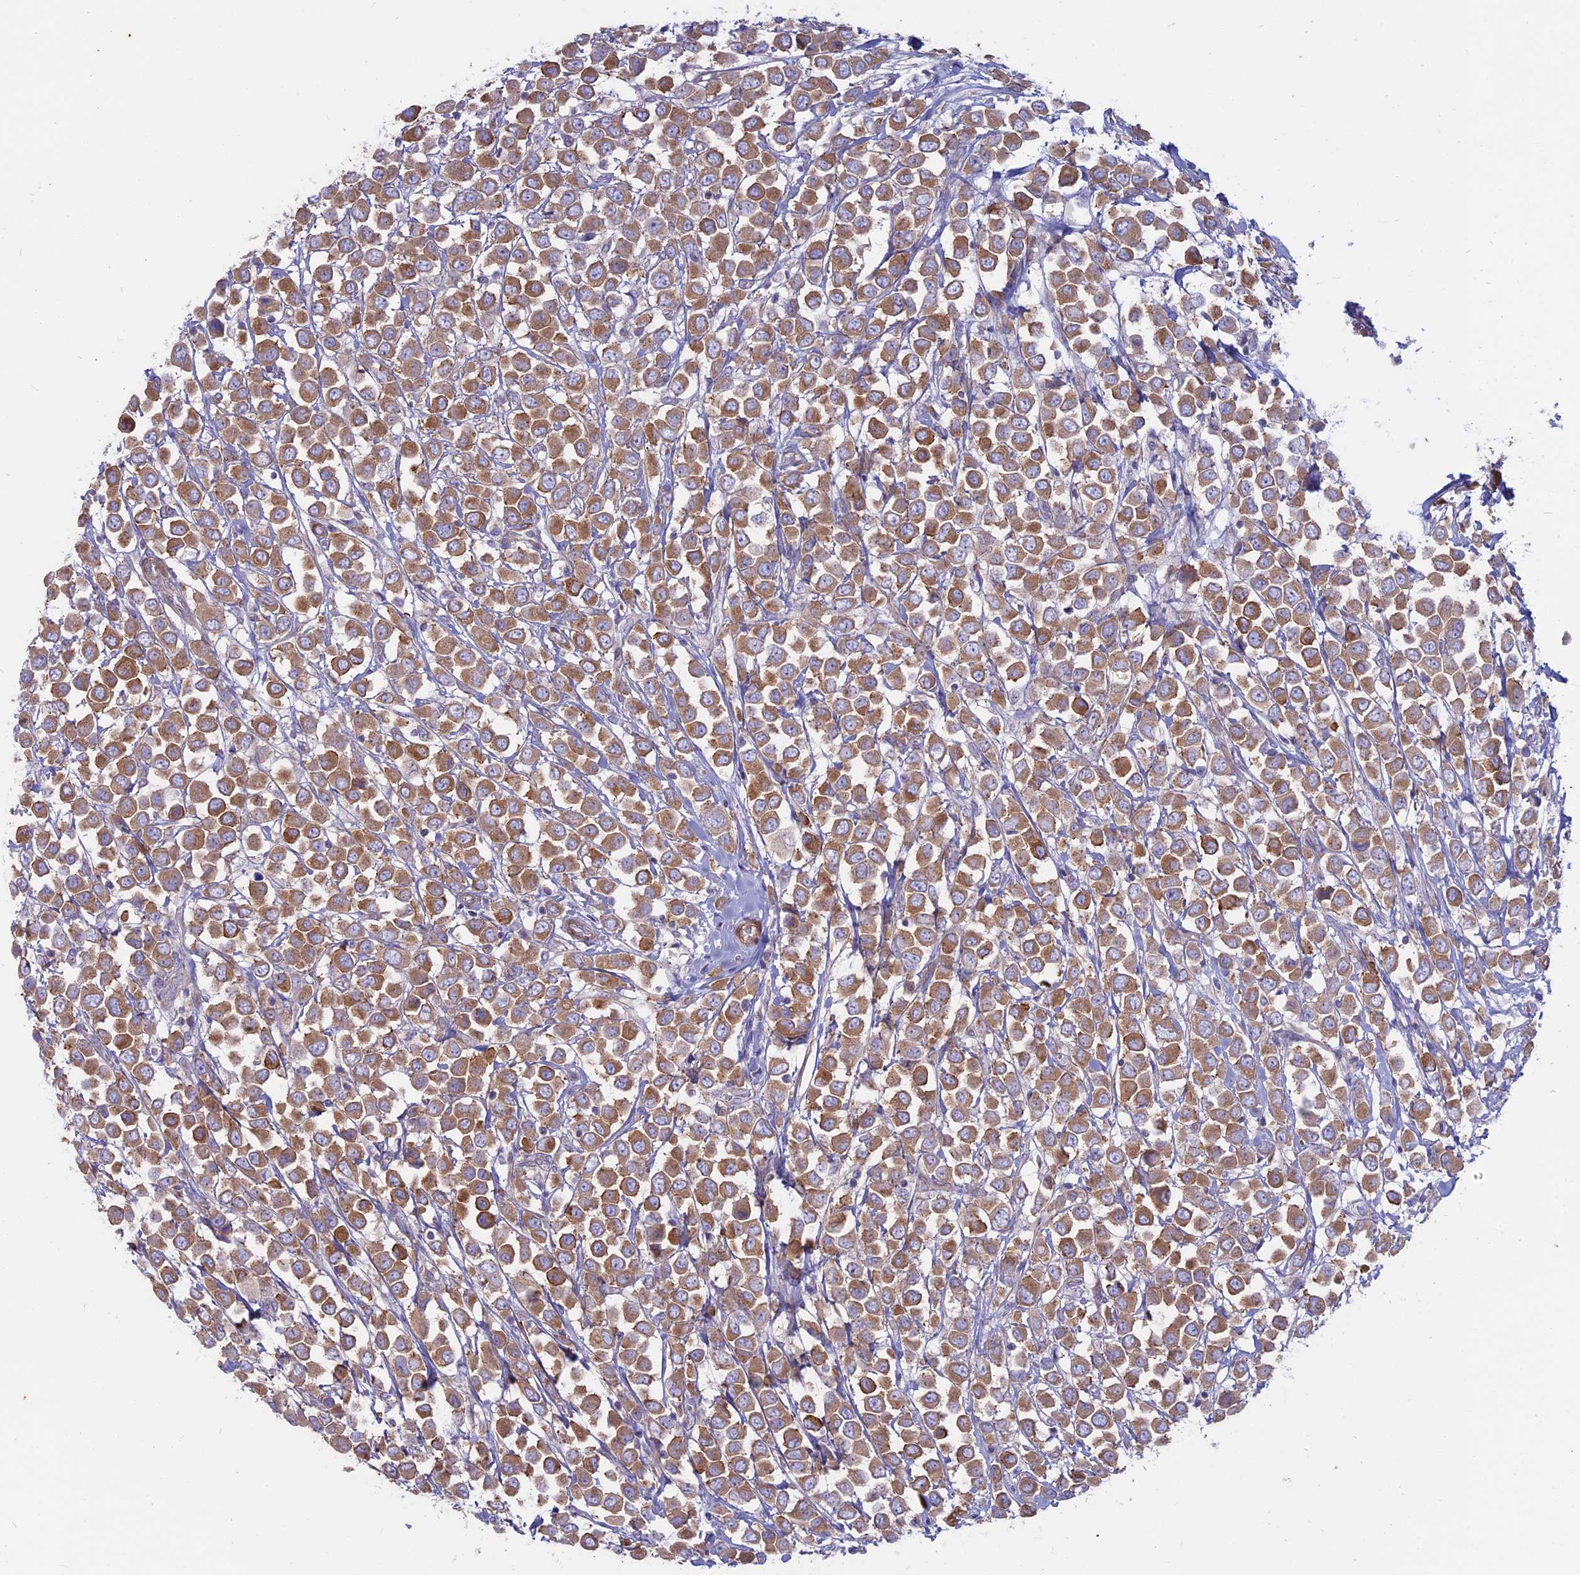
{"staining": {"intensity": "moderate", "quantity": ">75%", "location": "cytoplasmic/membranous"}, "tissue": "breast cancer", "cell_type": "Tumor cells", "image_type": "cancer", "snomed": [{"axis": "morphology", "description": "Duct carcinoma"}, {"axis": "topography", "description": "Breast"}], "caption": "Protein expression analysis of human breast cancer (invasive ductal carcinoma) reveals moderate cytoplasmic/membranous staining in approximately >75% of tumor cells. The protein is stained brown, and the nuclei are stained in blue (DAB (3,3'-diaminobenzidine) IHC with brightfield microscopy, high magnification).", "gene": "MYO5B", "patient": {"sex": "female", "age": 61}}